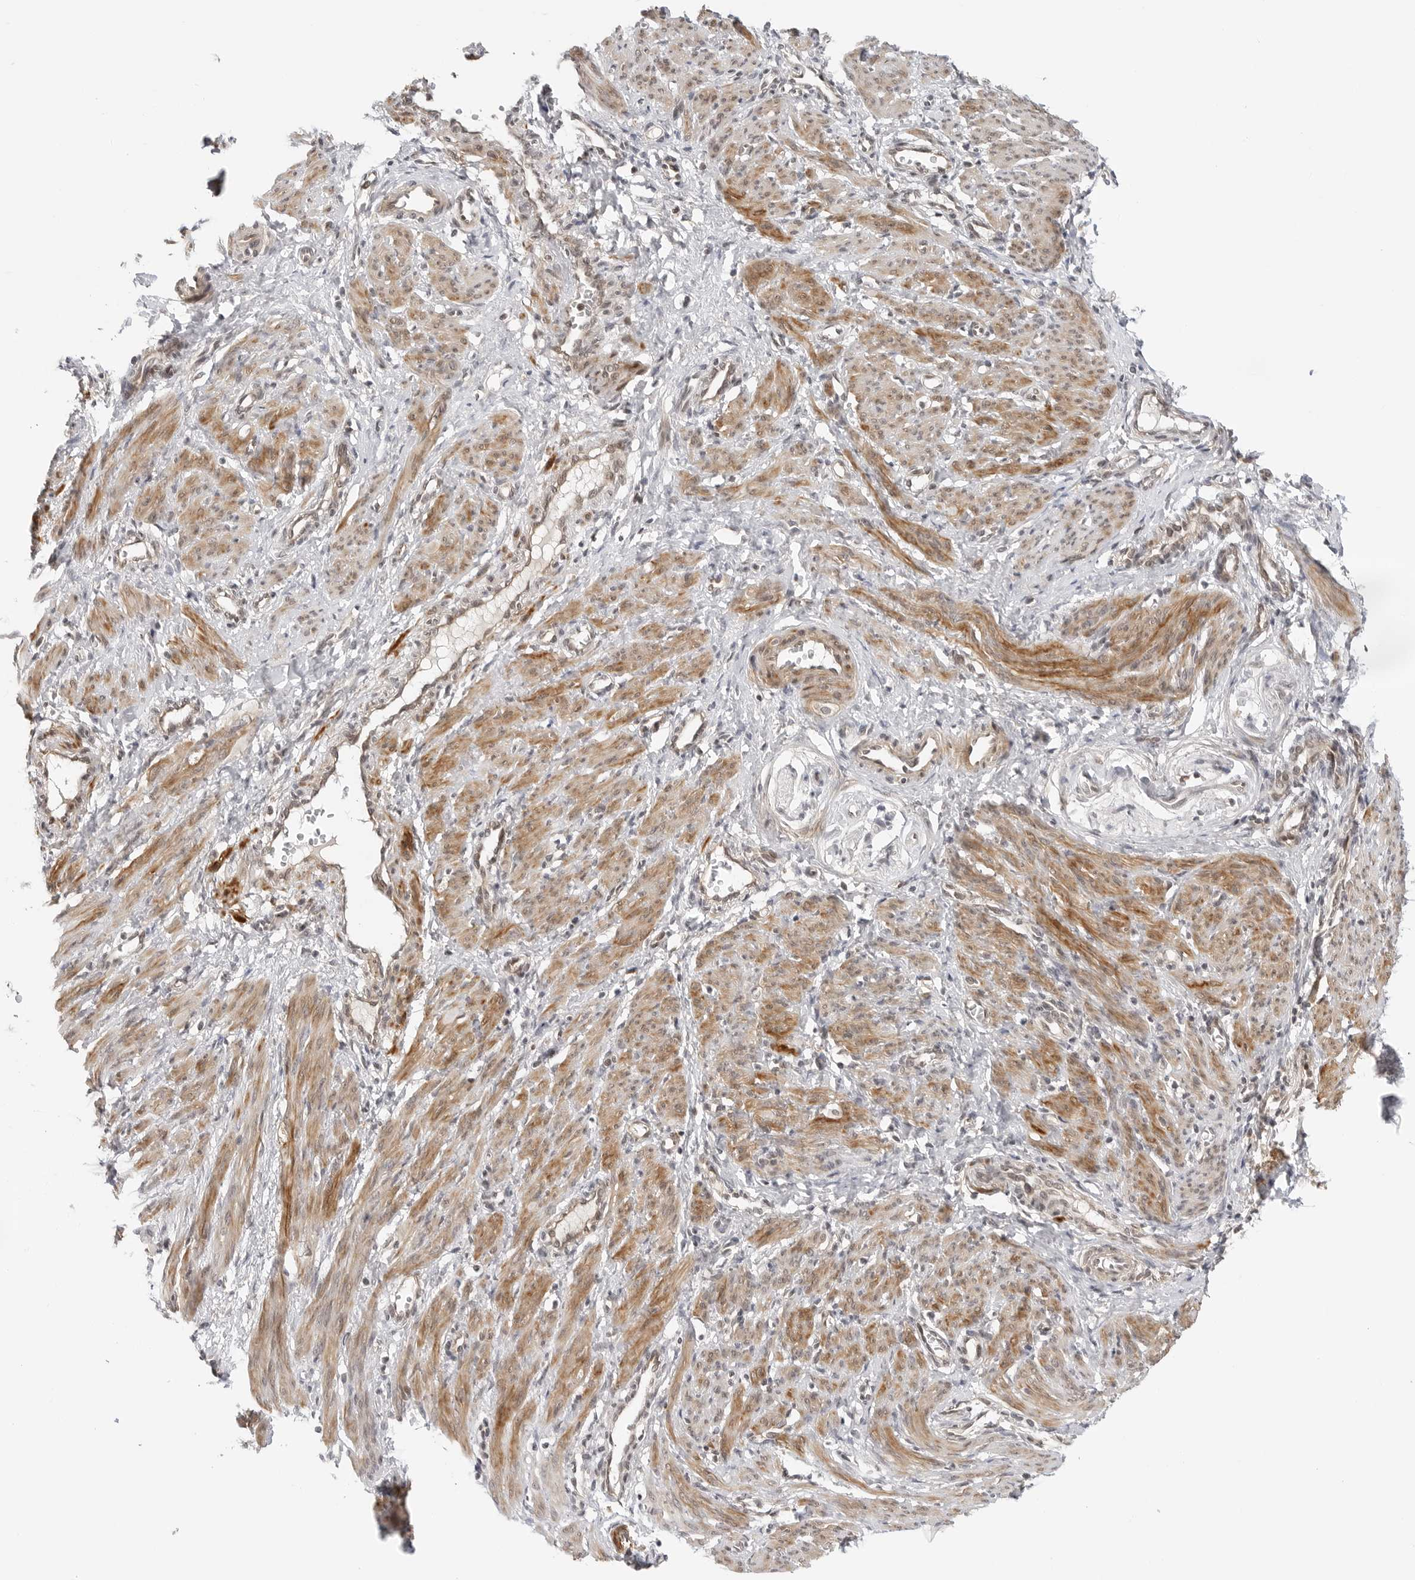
{"staining": {"intensity": "strong", "quantity": ">75%", "location": "cytoplasmic/membranous,nuclear"}, "tissue": "smooth muscle", "cell_type": "Smooth muscle cells", "image_type": "normal", "snomed": [{"axis": "morphology", "description": "Normal tissue, NOS"}, {"axis": "topography", "description": "Endometrium"}], "caption": "Smooth muscle was stained to show a protein in brown. There is high levels of strong cytoplasmic/membranous,nuclear staining in approximately >75% of smooth muscle cells. The protein is shown in brown color, while the nuclei are stained blue.", "gene": "MAP2K5", "patient": {"sex": "female", "age": 33}}